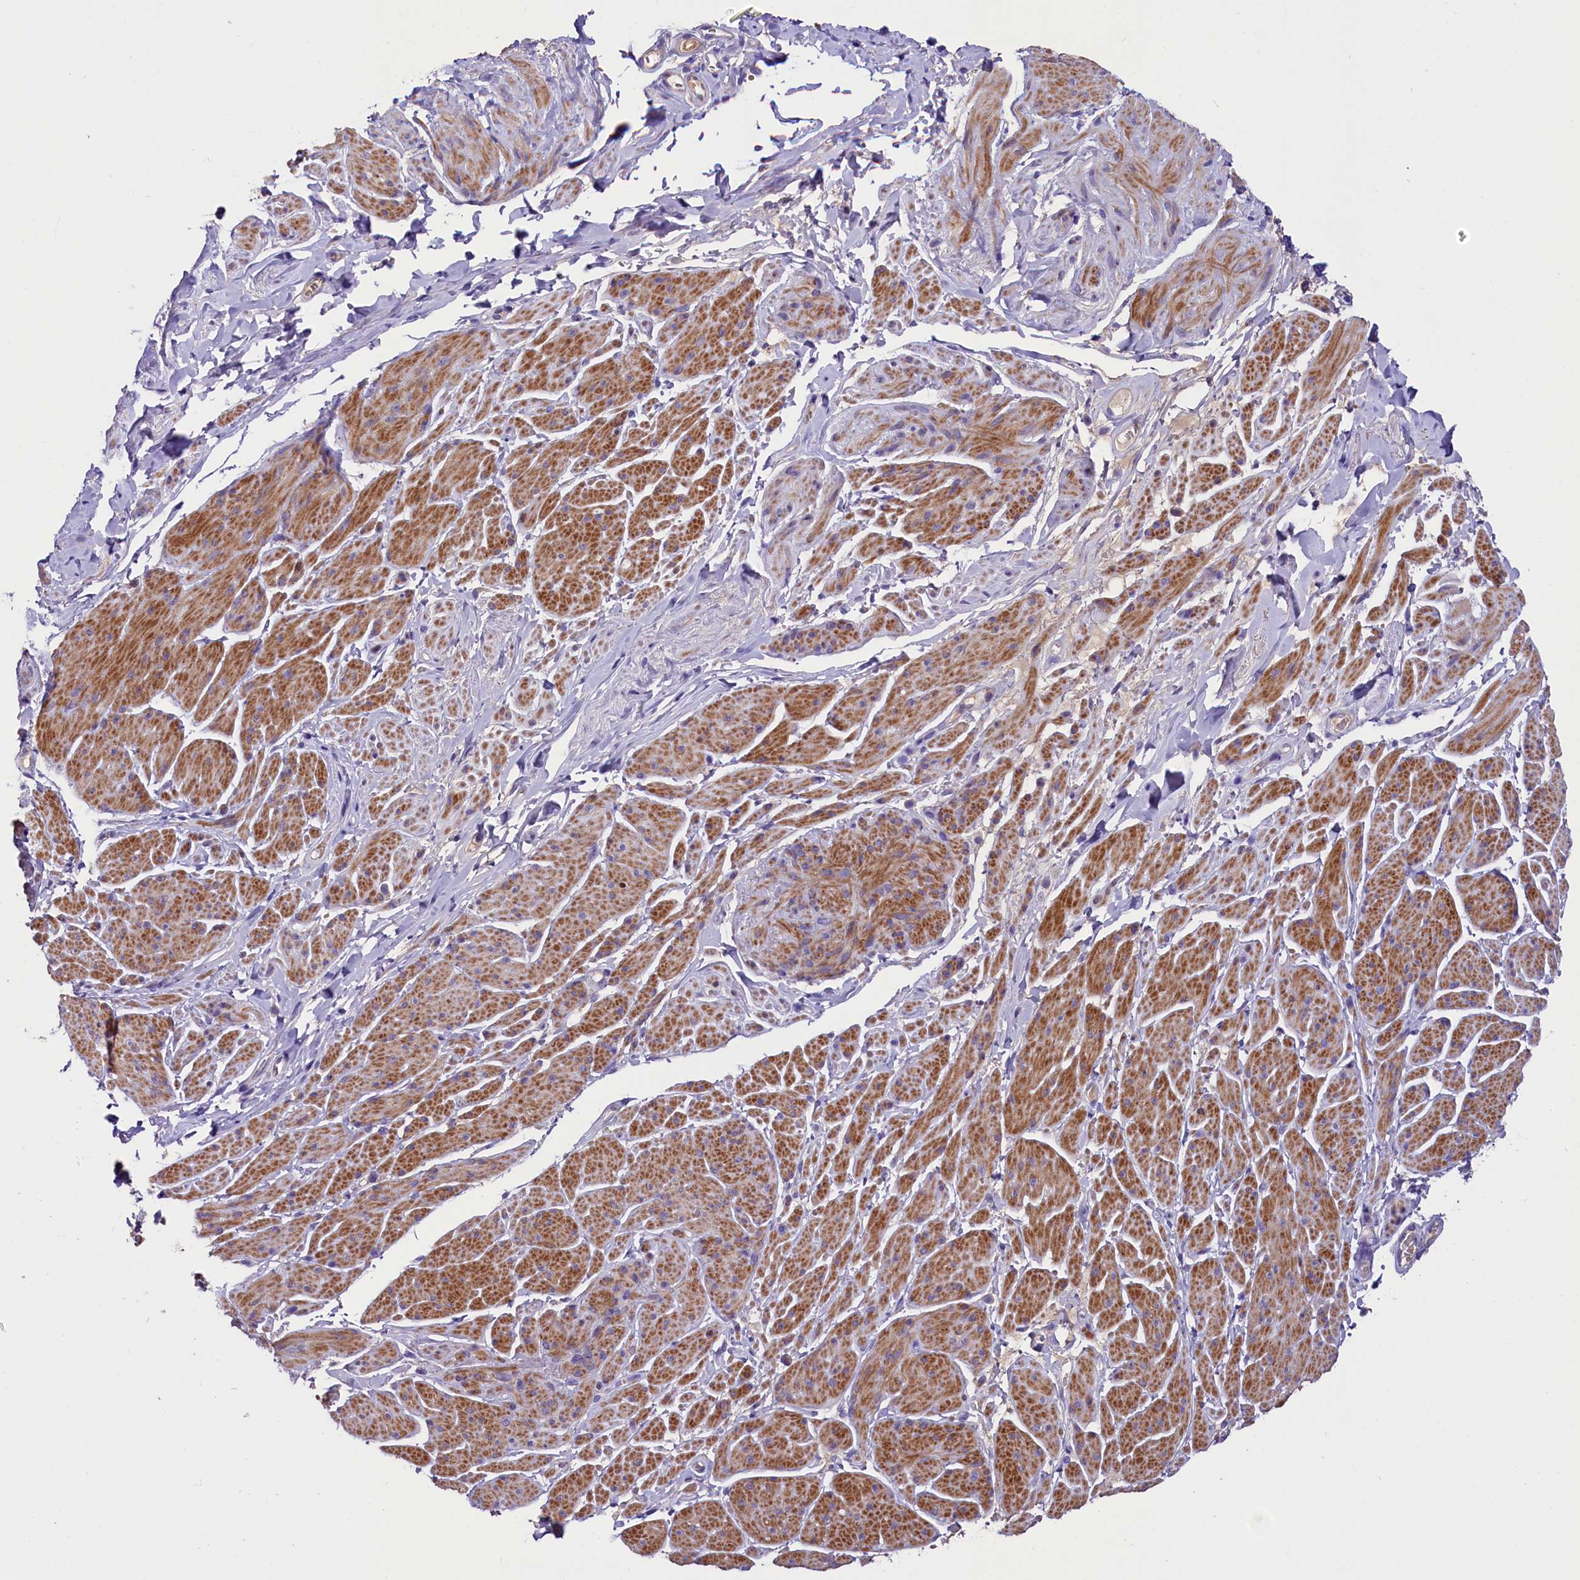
{"staining": {"intensity": "moderate", "quantity": "25%-75%", "location": "cytoplasmic/membranous"}, "tissue": "smooth muscle", "cell_type": "Smooth muscle cells", "image_type": "normal", "snomed": [{"axis": "morphology", "description": "Normal tissue, NOS"}, {"axis": "topography", "description": "Smooth muscle"}, {"axis": "topography", "description": "Peripheral nerve tissue"}], "caption": "Protein staining of unremarkable smooth muscle demonstrates moderate cytoplasmic/membranous positivity in about 25%-75% of smooth muscle cells. (brown staining indicates protein expression, while blue staining denotes nuclei).", "gene": "MEX3B", "patient": {"sex": "male", "age": 69}}